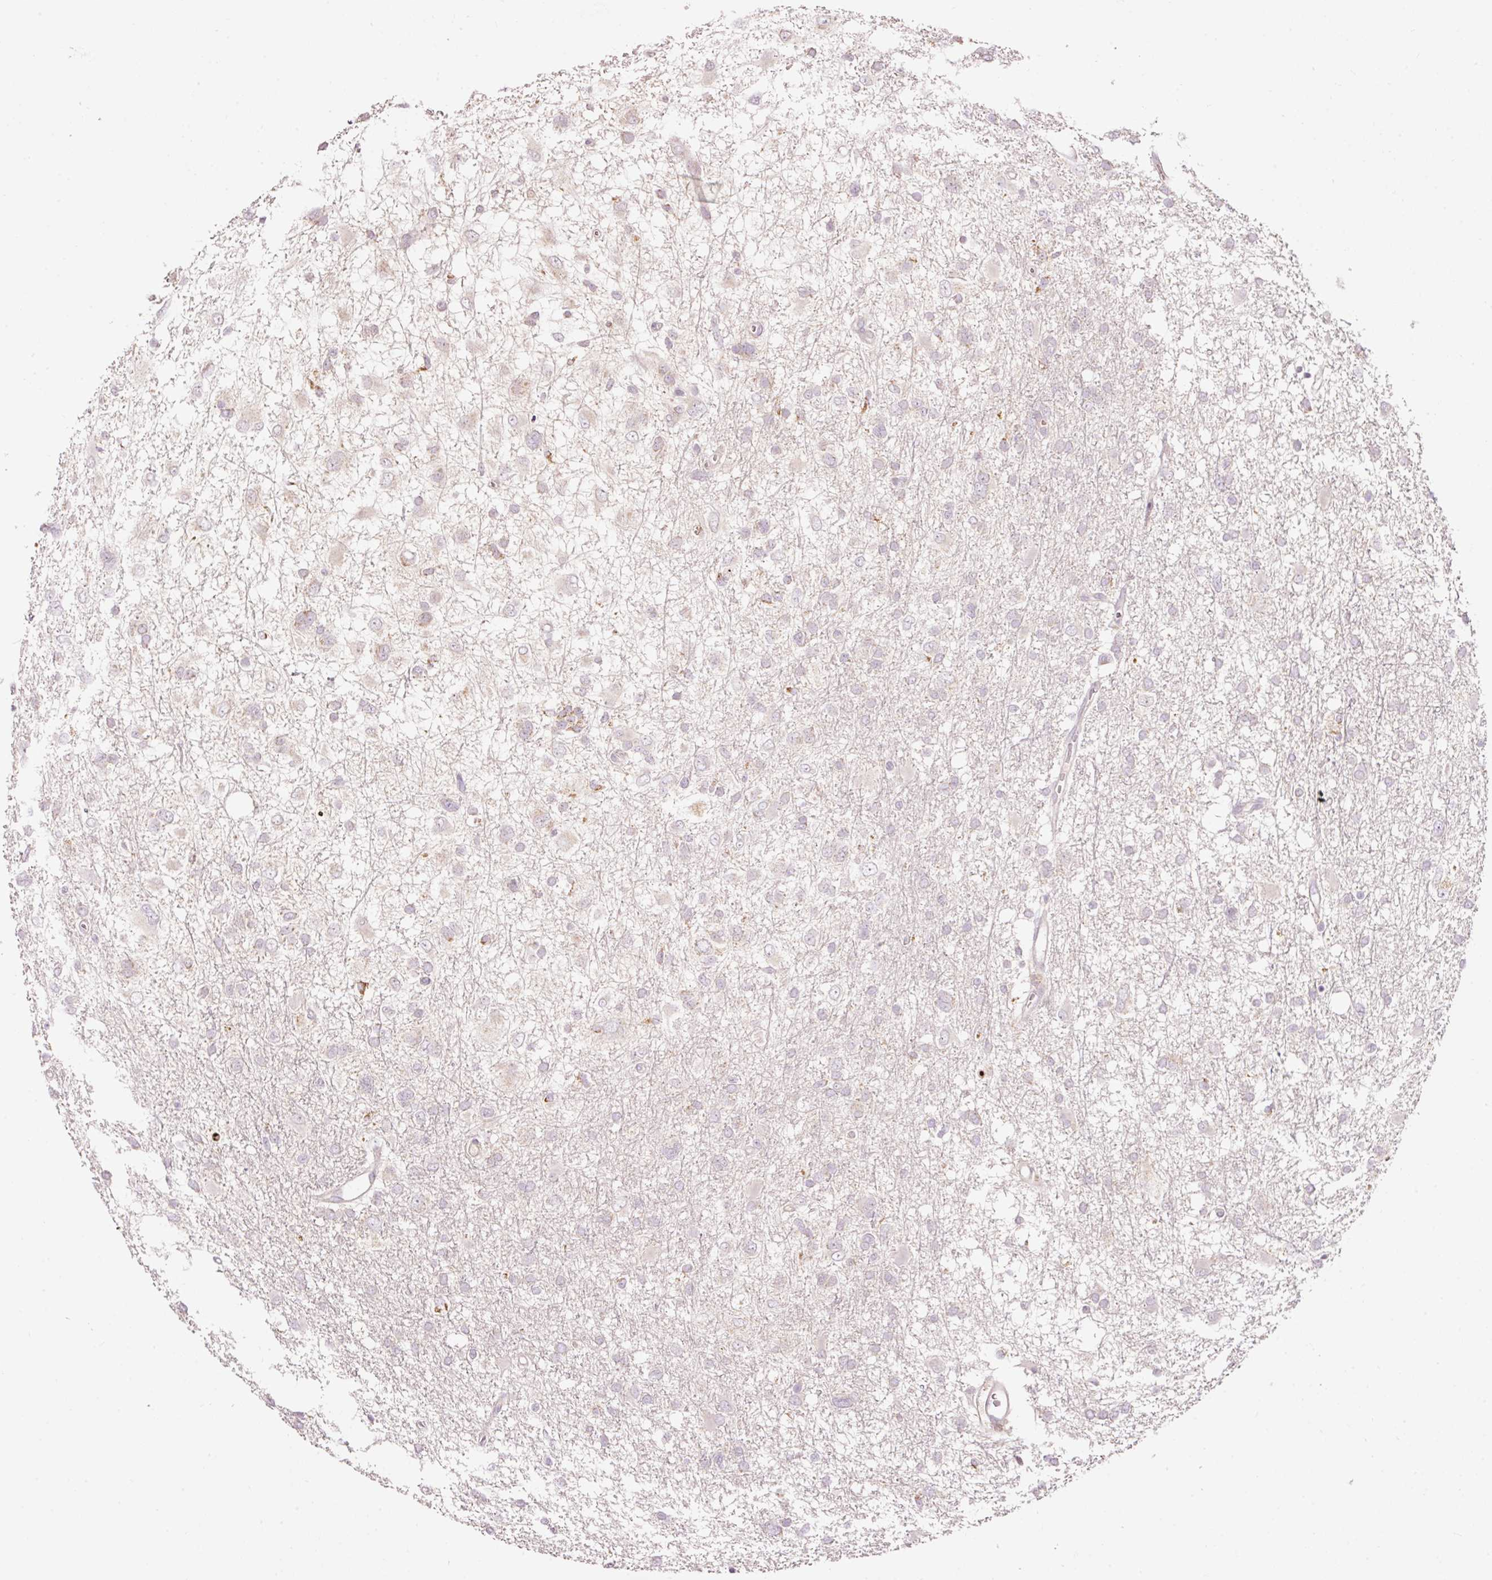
{"staining": {"intensity": "negative", "quantity": "none", "location": "none"}, "tissue": "glioma", "cell_type": "Tumor cells", "image_type": "cancer", "snomed": [{"axis": "morphology", "description": "Glioma, malignant, High grade"}, {"axis": "topography", "description": "Brain"}], "caption": "DAB immunohistochemical staining of human malignant glioma (high-grade) reveals no significant positivity in tumor cells.", "gene": "ABHD11", "patient": {"sex": "male", "age": 61}}